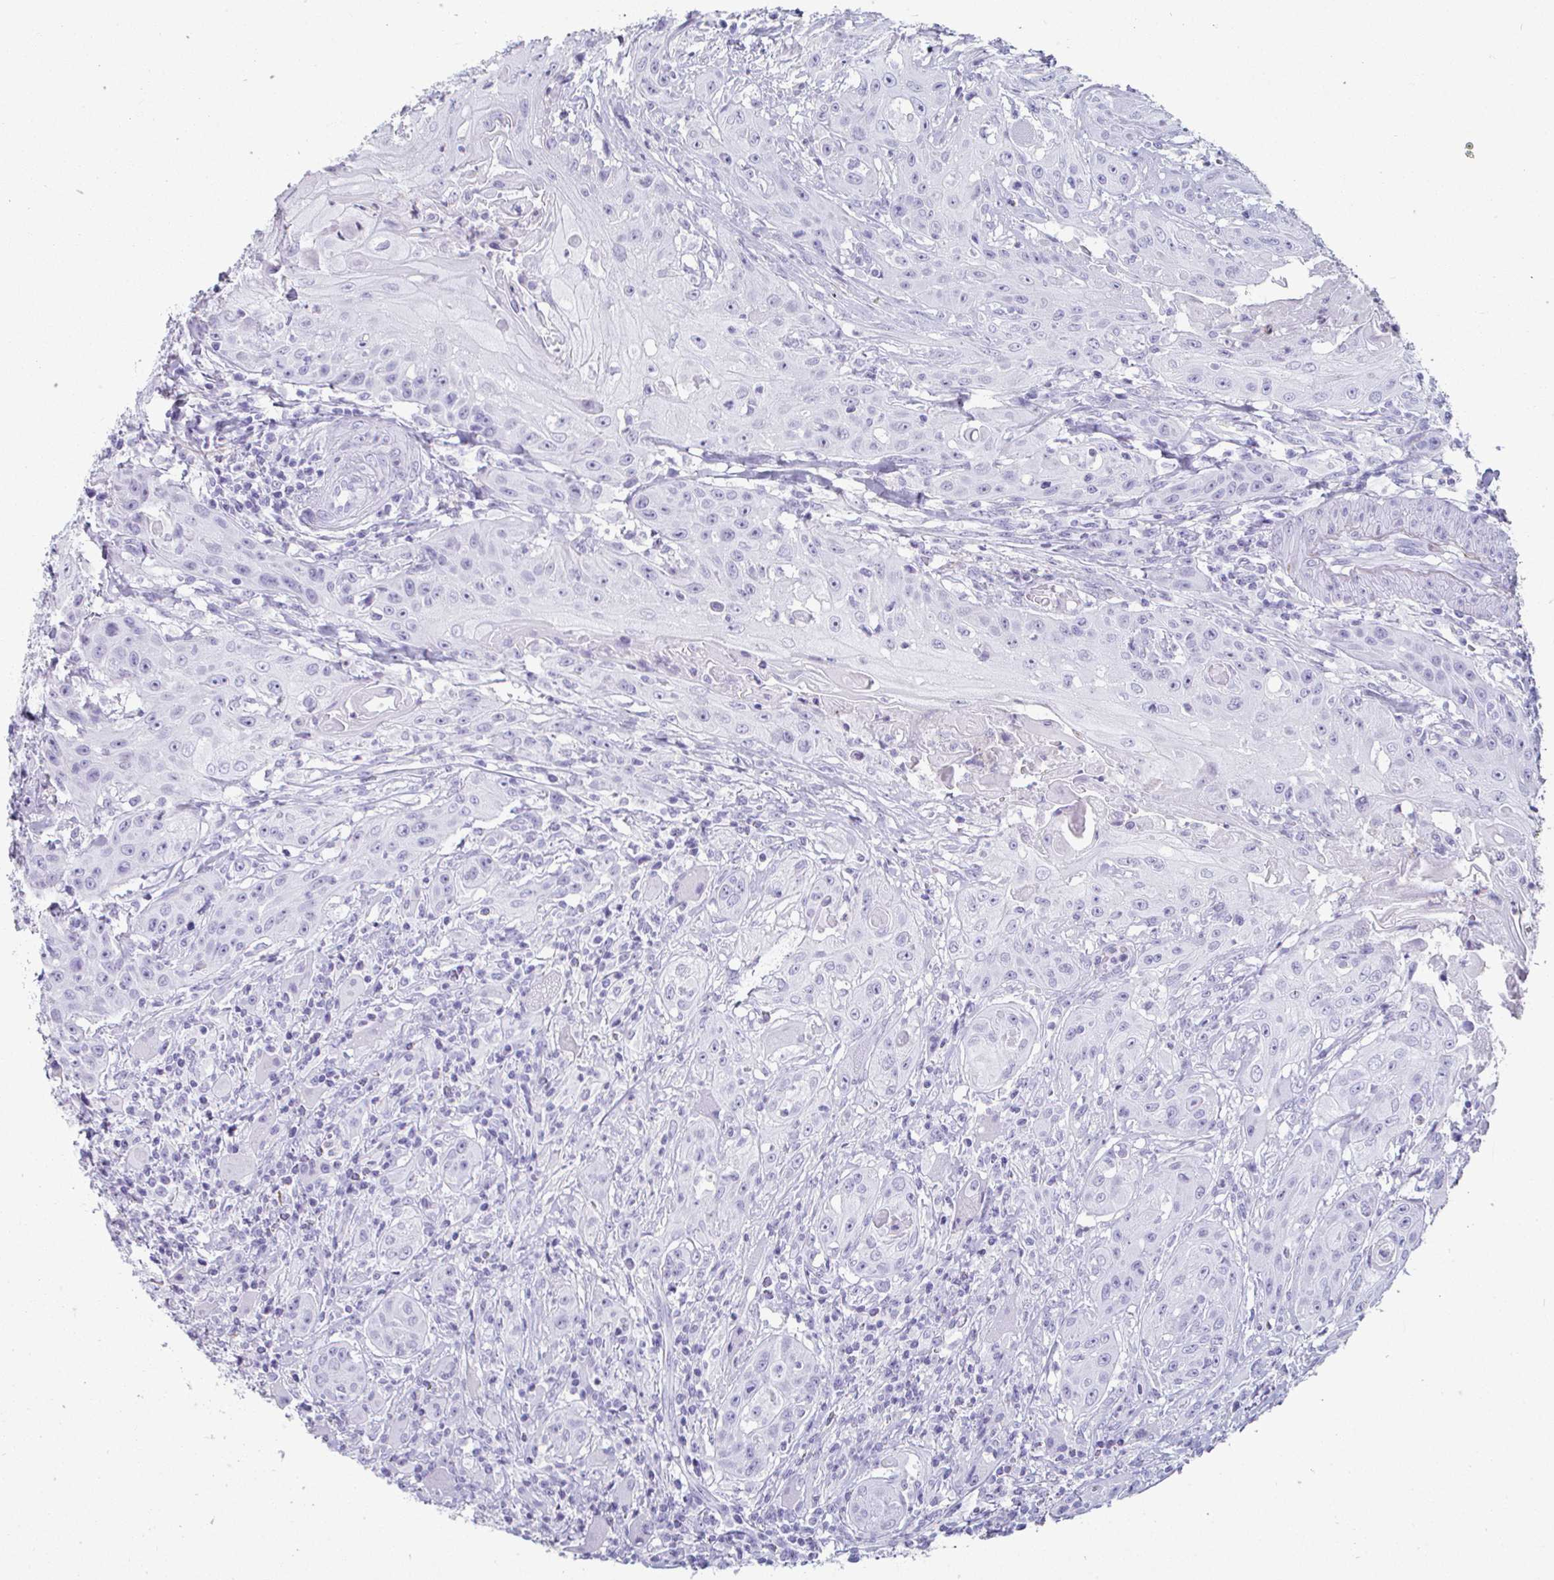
{"staining": {"intensity": "negative", "quantity": "none", "location": "none"}, "tissue": "head and neck cancer", "cell_type": "Tumor cells", "image_type": "cancer", "snomed": [{"axis": "morphology", "description": "Squamous cell carcinoma, NOS"}, {"axis": "topography", "description": "Oral tissue"}, {"axis": "topography", "description": "Head-Neck"}, {"axis": "topography", "description": "Neck, NOS"}], "caption": "Protein analysis of squamous cell carcinoma (head and neck) shows no significant staining in tumor cells.", "gene": "CREG2", "patient": {"sex": "female", "age": 55}}